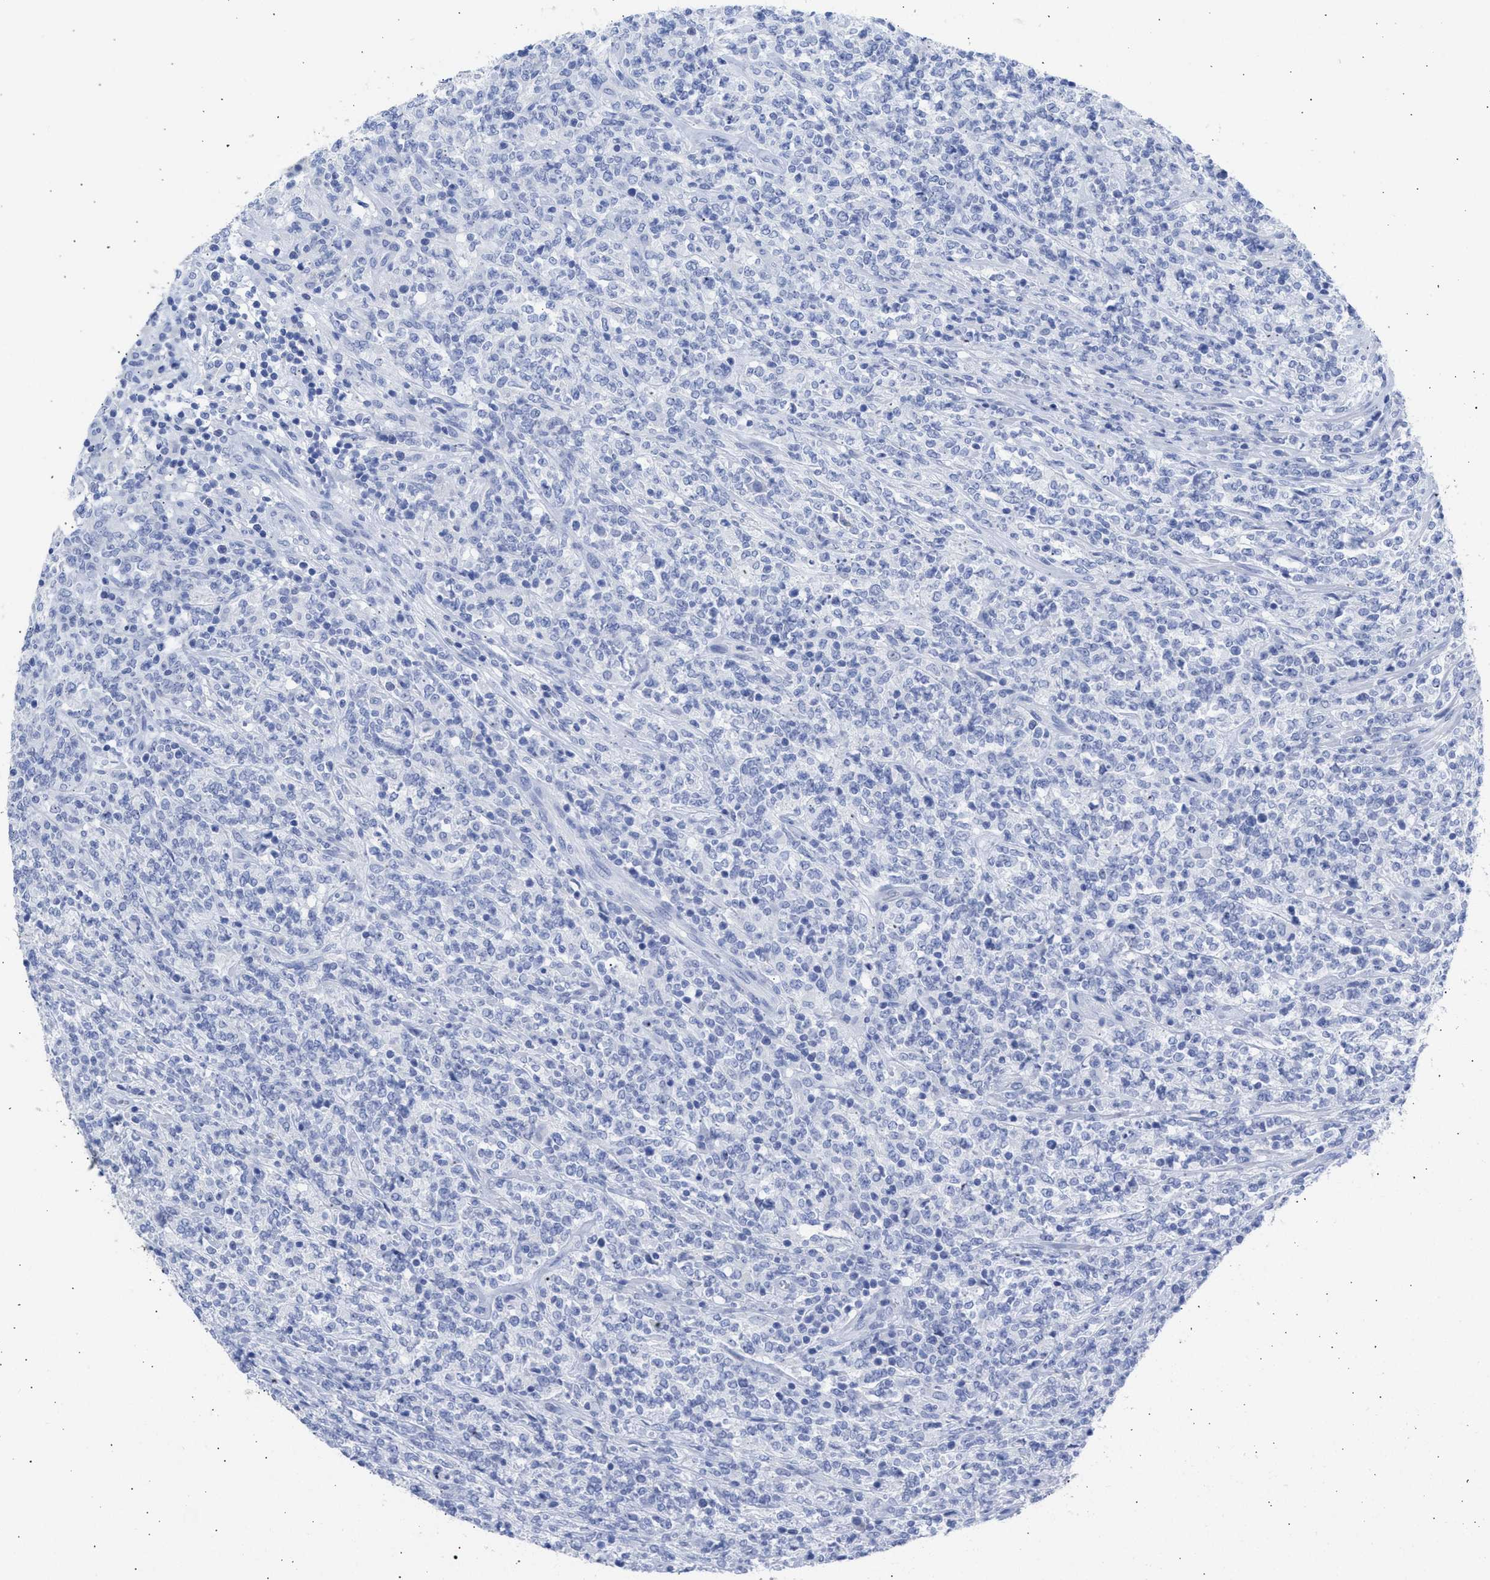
{"staining": {"intensity": "negative", "quantity": "none", "location": "none"}, "tissue": "lymphoma", "cell_type": "Tumor cells", "image_type": "cancer", "snomed": [{"axis": "morphology", "description": "Malignant lymphoma, non-Hodgkin's type, High grade"}, {"axis": "topography", "description": "Soft tissue"}], "caption": "Immunohistochemistry (IHC) of human lymphoma demonstrates no positivity in tumor cells.", "gene": "NCAM1", "patient": {"sex": "male", "age": 18}}